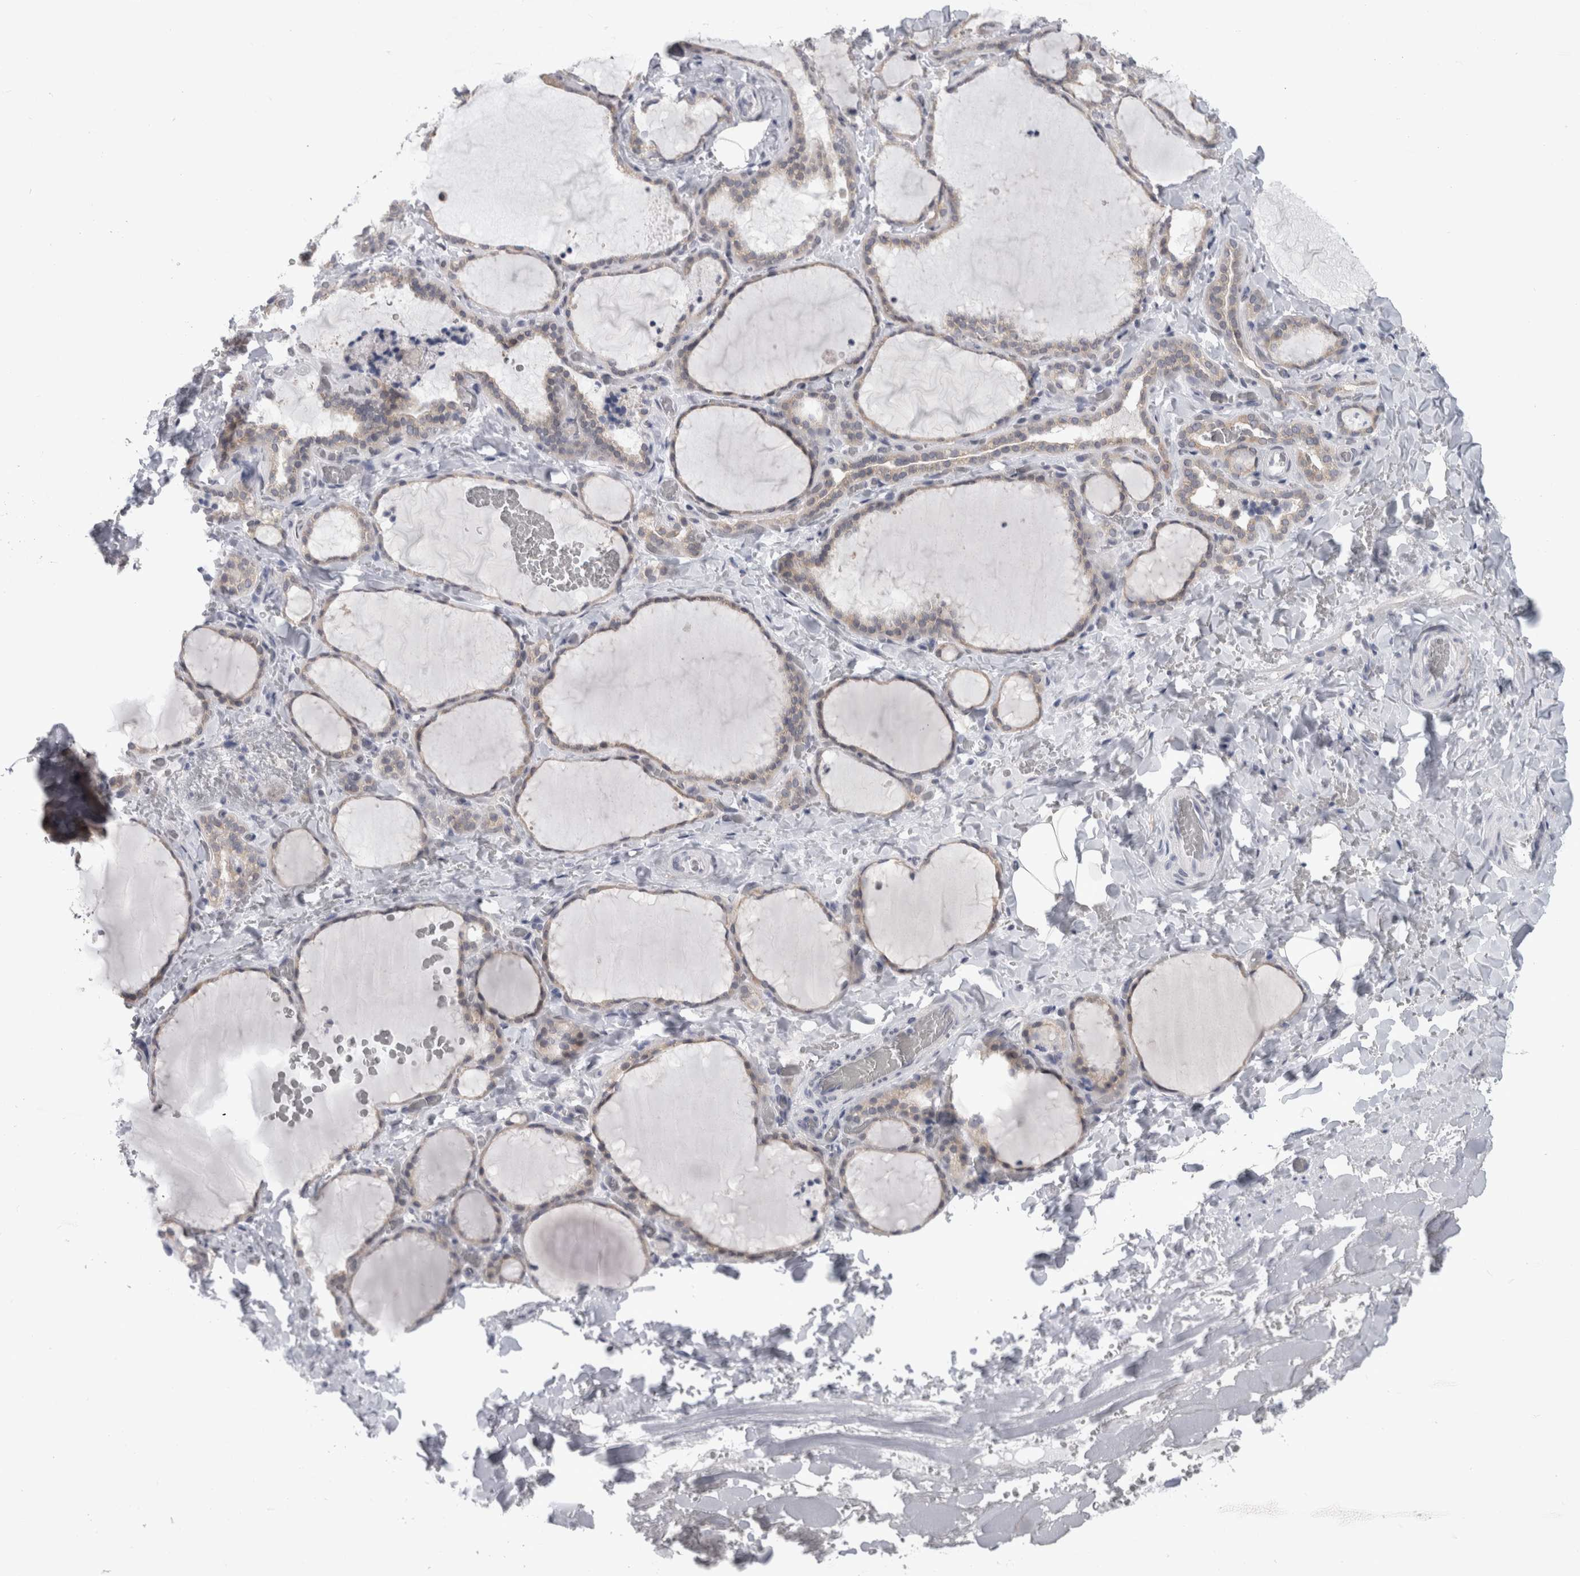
{"staining": {"intensity": "weak", "quantity": "<25%", "location": "cytoplasmic/membranous"}, "tissue": "thyroid gland", "cell_type": "Glandular cells", "image_type": "normal", "snomed": [{"axis": "morphology", "description": "Normal tissue, NOS"}, {"axis": "topography", "description": "Thyroid gland"}], "caption": "IHC image of unremarkable thyroid gland: human thyroid gland stained with DAB (3,3'-diaminobenzidine) reveals no significant protein expression in glandular cells. The staining is performed using DAB brown chromogen with nuclei counter-stained in using hematoxylin.", "gene": "TMEM242", "patient": {"sex": "female", "age": 22}}